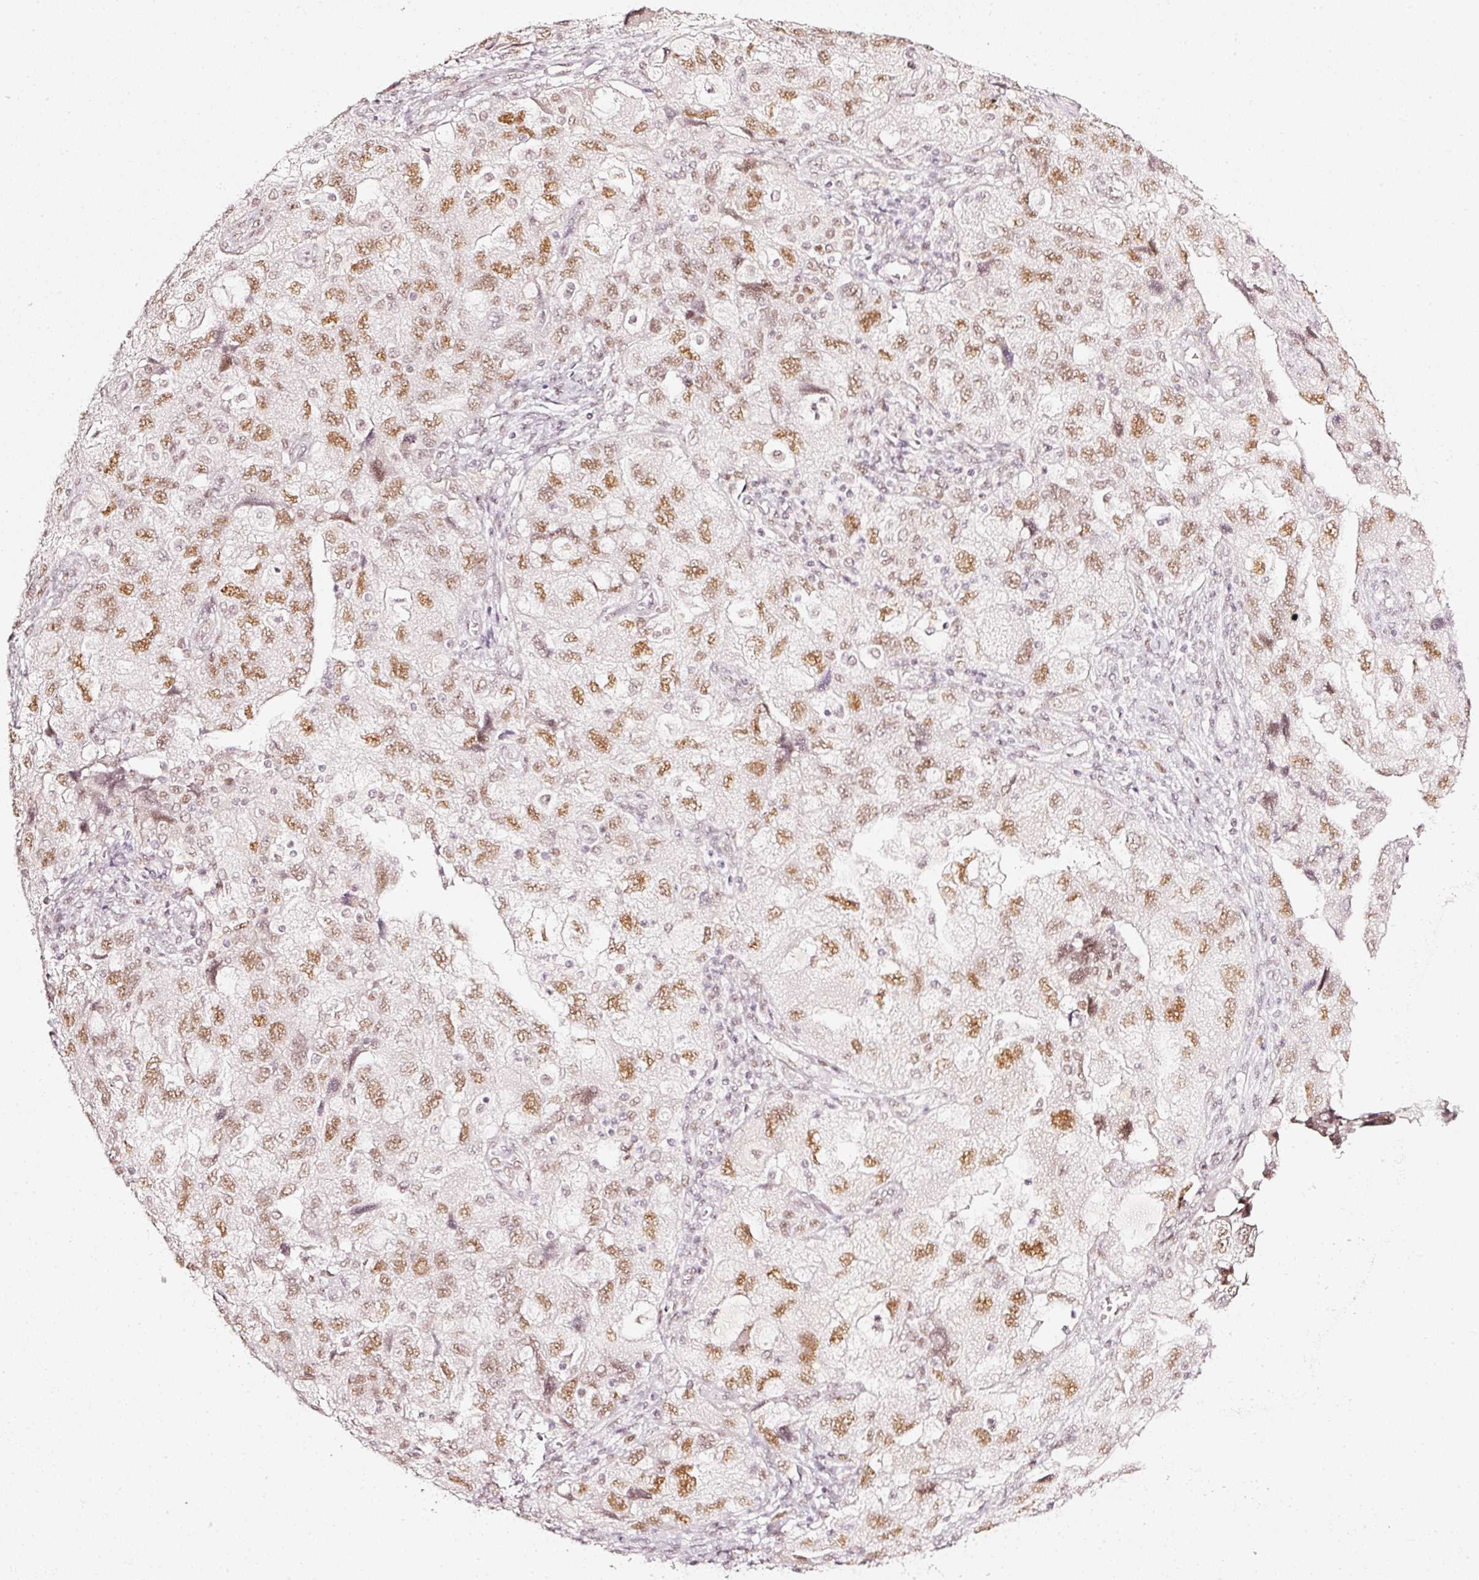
{"staining": {"intensity": "moderate", "quantity": ">75%", "location": "nuclear"}, "tissue": "ovarian cancer", "cell_type": "Tumor cells", "image_type": "cancer", "snomed": [{"axis": "morphology", "description": "Carcinoma, NOS"}, {"axis": "morphology", "description": "Cystadenocarcinoma, serous, NOS"}, {"axis": "topography", "description": "Ovary"}], "caption": "Immunohistochemical staining of human ovarian carcinoma exhibits medium levels of moderate nuclear protein positivity in about >75% of tumor cells.", "gene": "PPP1R10", "patient": {"sex": "female", "age": 69}}